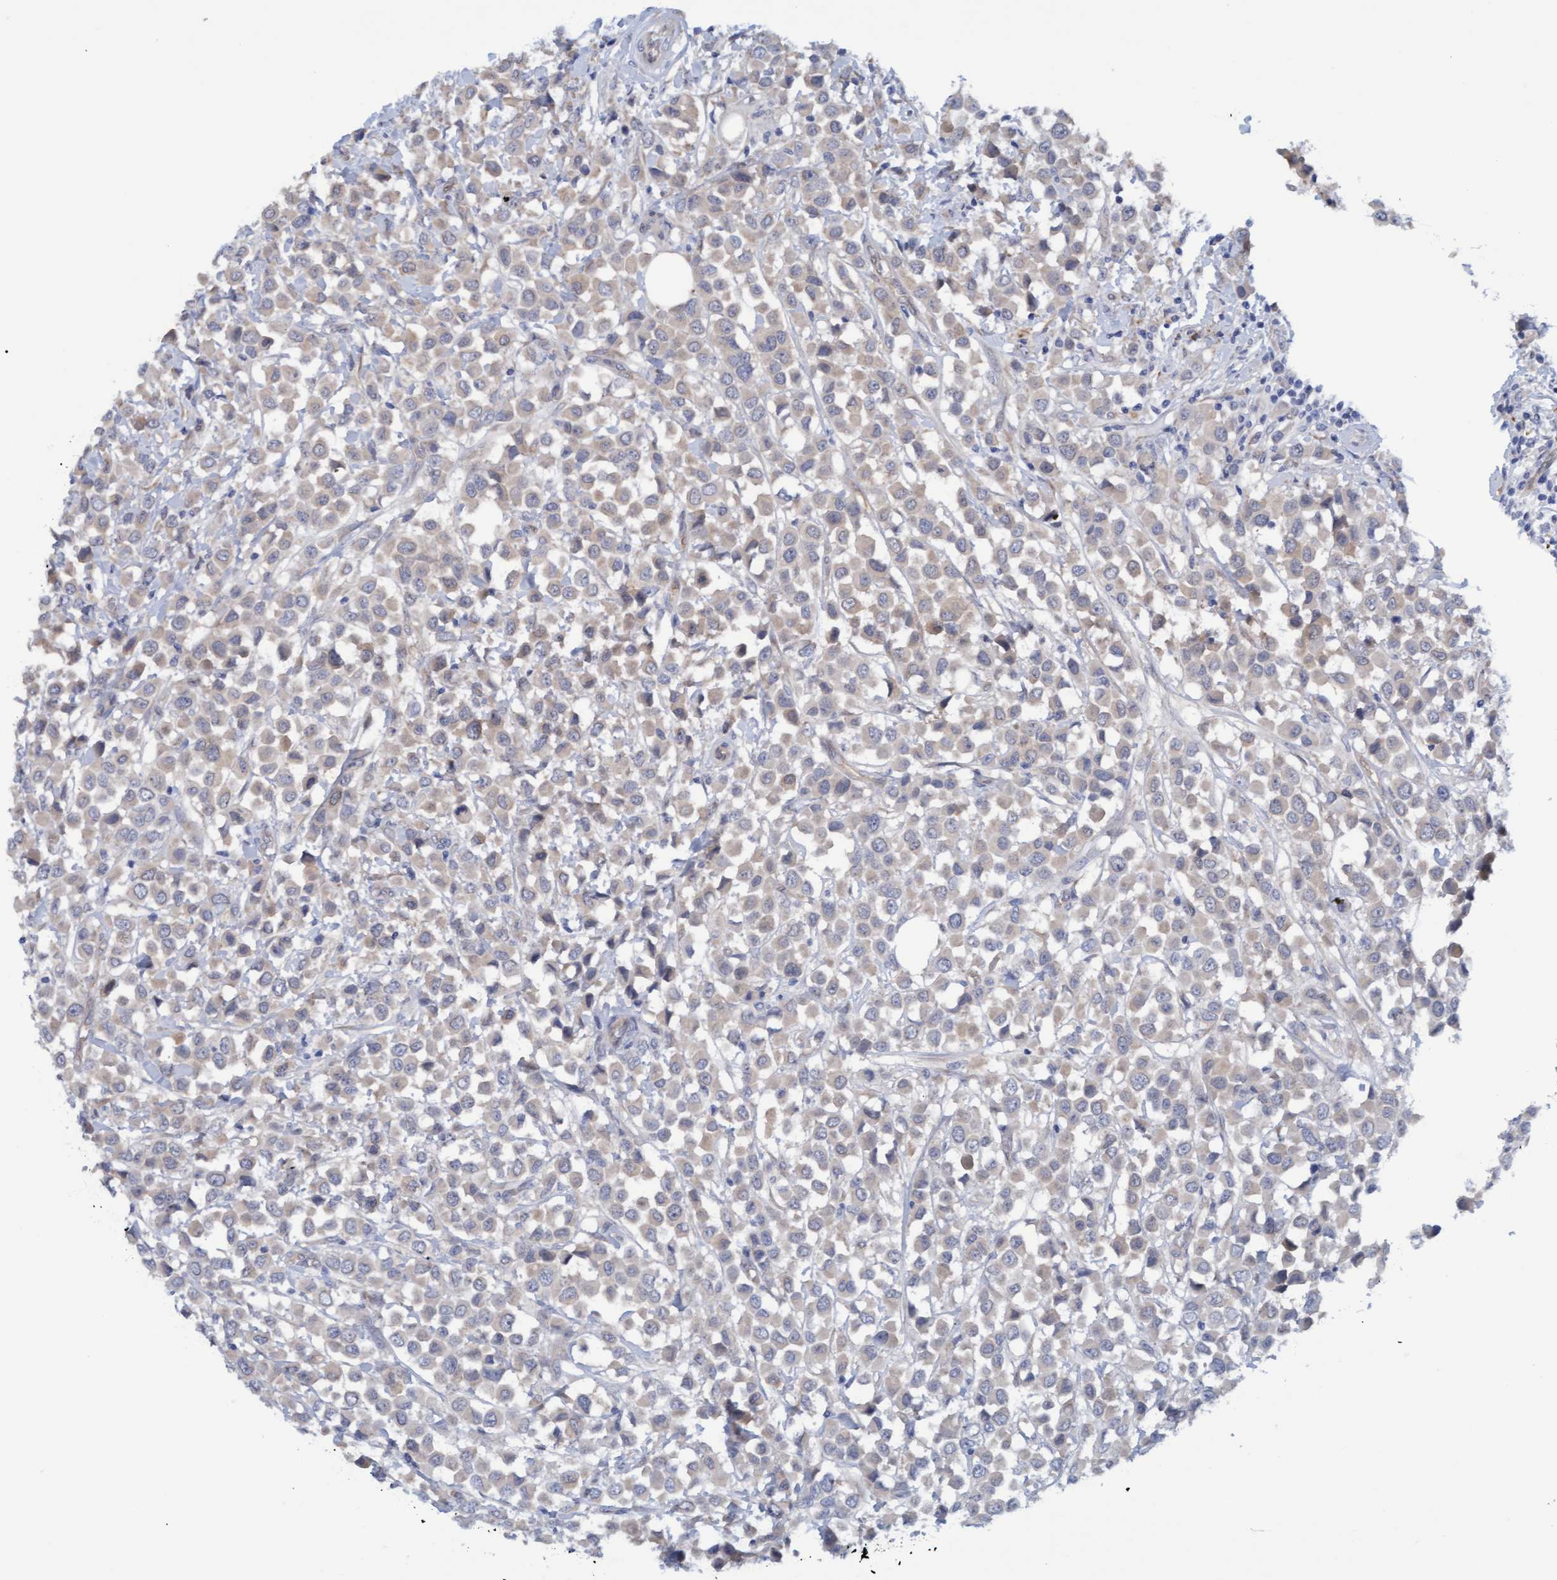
{"staining": {"intensity": "weak", "quantity": "<25%", "location": "cytoplasmic/membranous"}, "tissue": "breast cancer", "cell_type": "Tumor cells", "image_type": "cancer", "snomed": [{"axis": "morphology", "description": "Duct carcinoma"}, {"axis": "topography", "description": "Breast"}], "caption": "The immunohistochemistry histopathology image has no significant positivity in tumor cells of invasive ductal carcinoma (breast) tissue. (DAB (3,3'-diaminobenzidine) IHC visualized using brightfield microscopy, high magnification).", "gene": "STXBP1", "patient": {"sex": "female", "age": 61}}